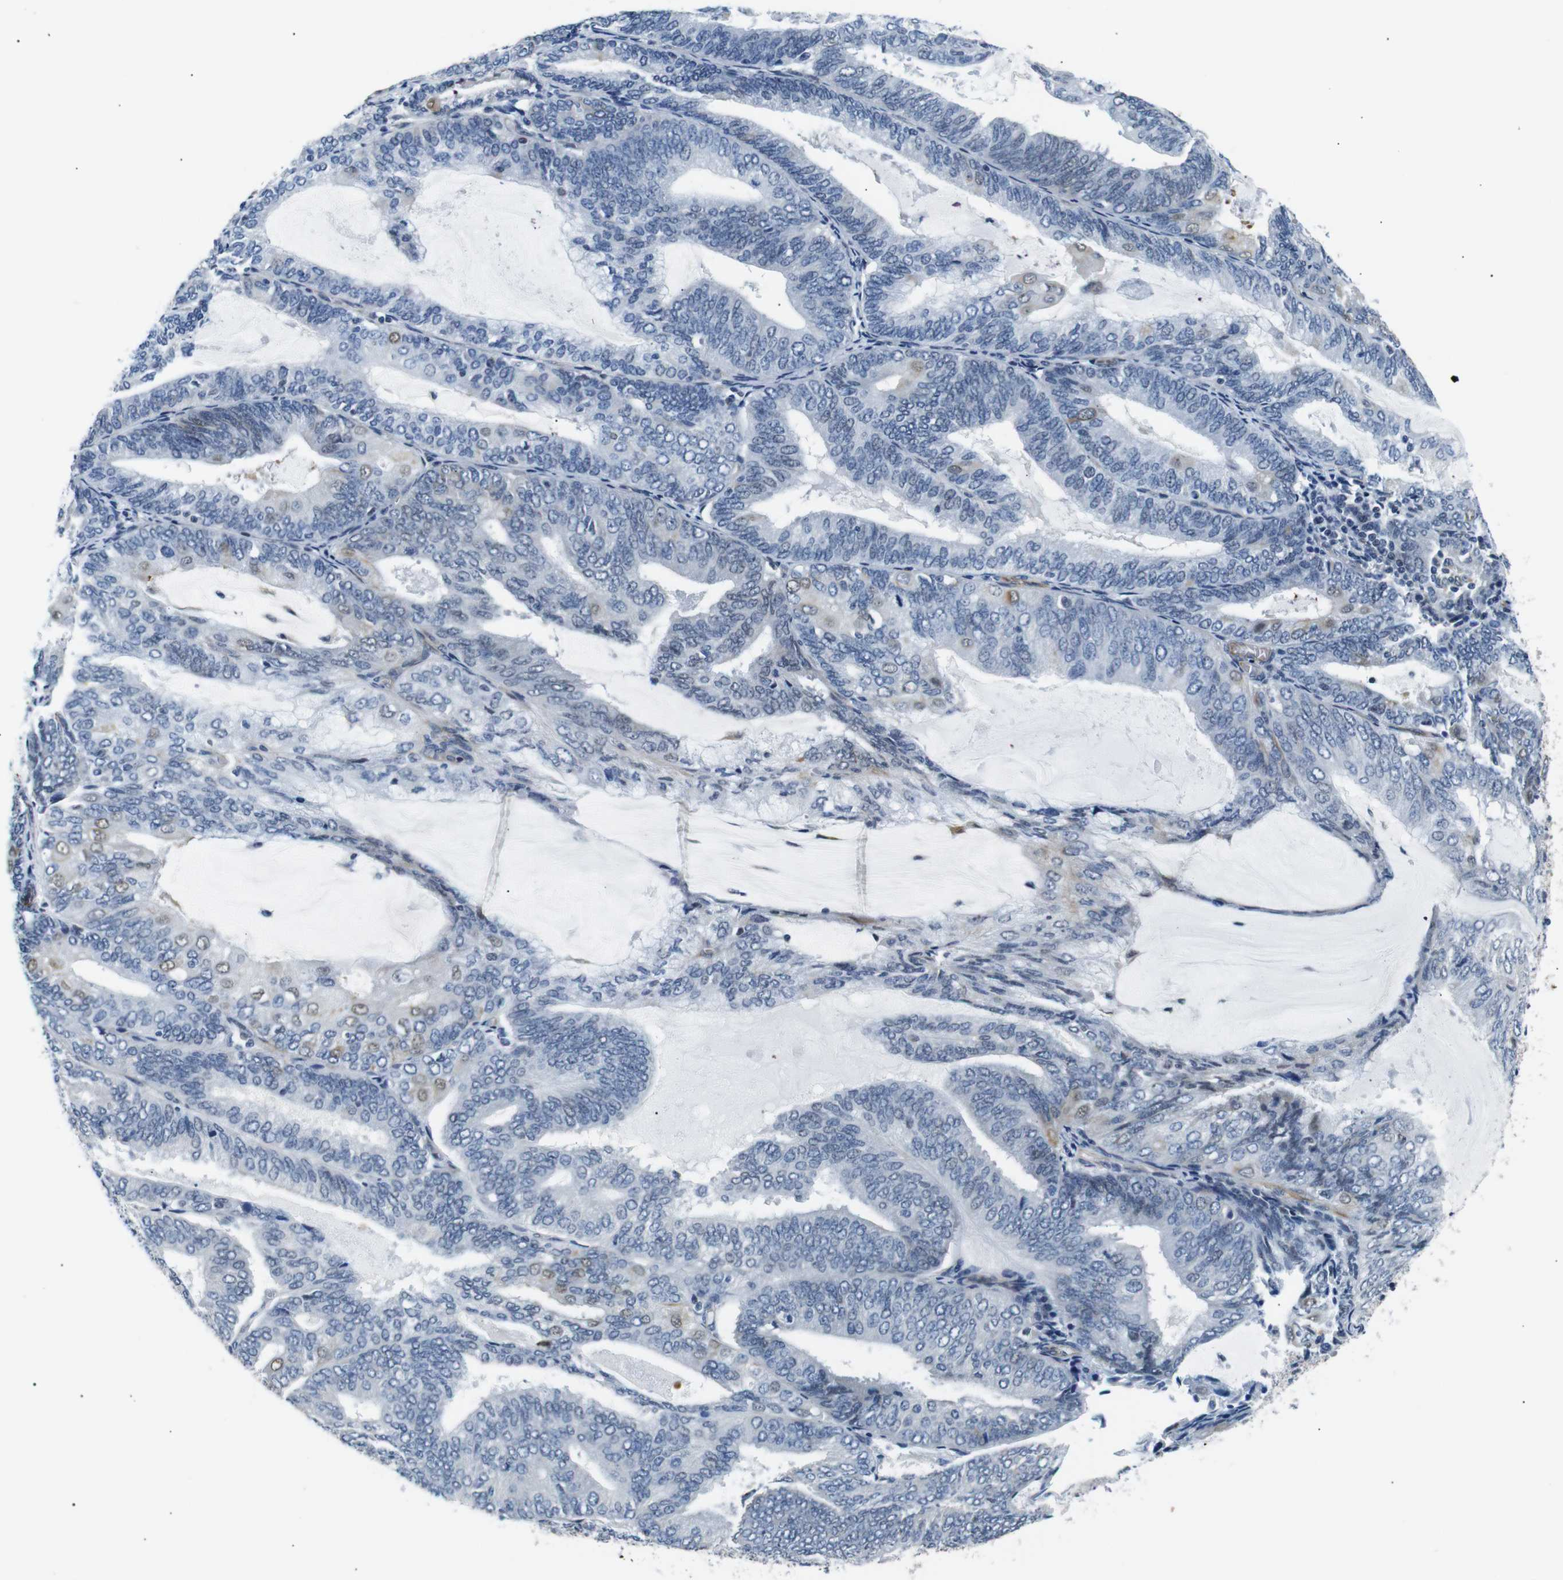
{"staining": {"intensity": "moderate", "quantity": "<25%", "location": "nuclear"}, "tissue": "endometrial cancer", "cell_type": "Tumor cells", "image_type": "cancer", "snomed": [{"axis": "morphology", "description": "Adenocarcinoma, NOS"}, {"axis": "topography", "description": "Endometrium"}], "caption": "Immunohistochemistry of endometrial cancer (adenocarcinoma) shows low levels of moderate nuclear staining in about <25% of tumor cells.", "gene": "TAFA1", "patient": {"sex": "female", "age": 81}}